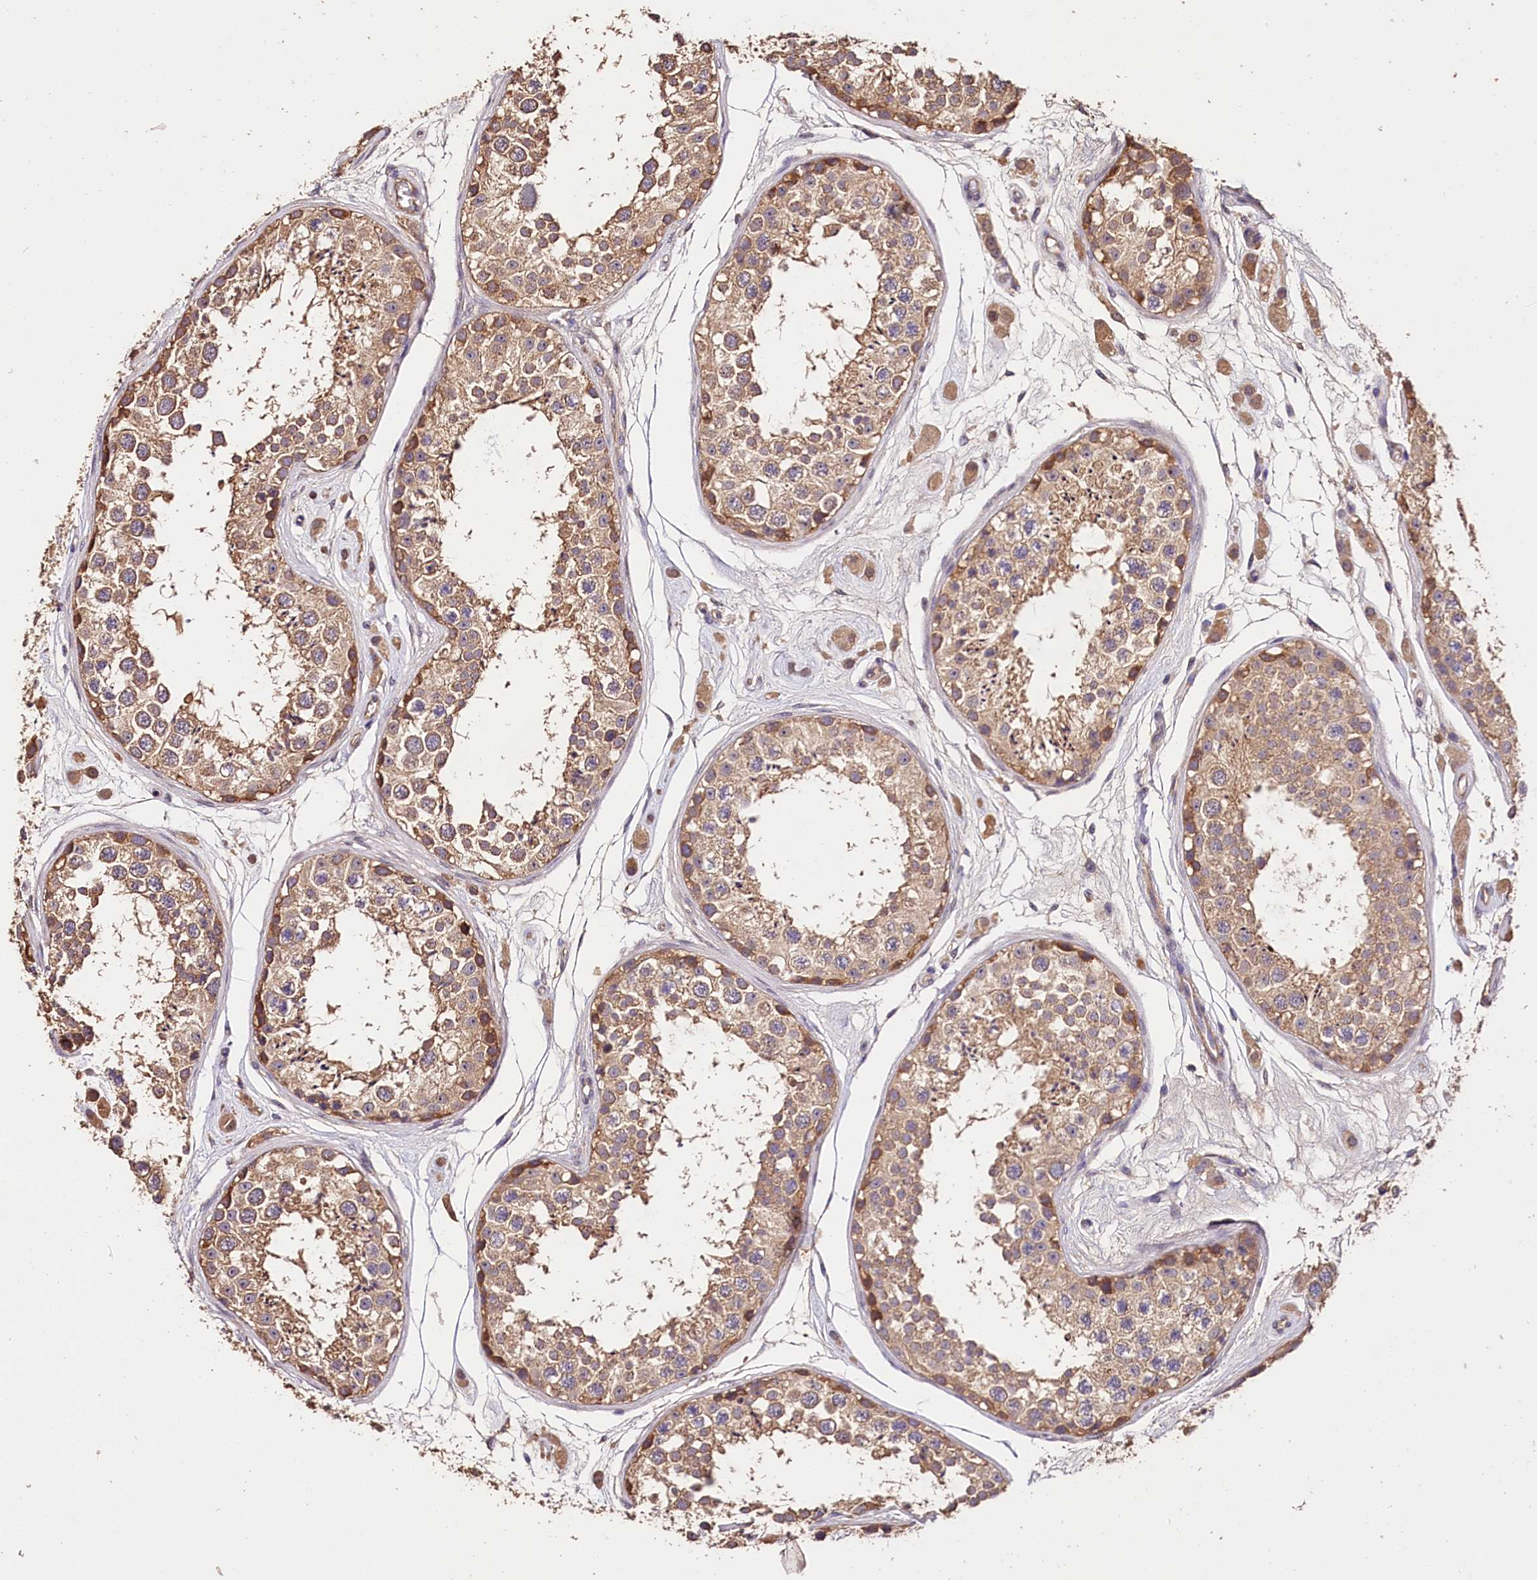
{"staining": {"intensity": "moderate", "quantity": ">75%", "location": "cytoplasmic/membranous"}, "tissue": "testis", "cell_type": "Cells in seminiferous ducts", "image_type": "normal", "snomed": [{"axis": "morphology", "description": "Normal tissue, NOS"}, {"axis": "topography", "description": "Testis"}], "caption": "A histopathology image of human testis stained for a protein exhibits moderate cytoplasmic/membranous brown staining in cells in seminiferous ducts. The staining was performed using DAB (3,3'-diaminobenzidine), with brown indicating positive protein expression. Nuclei are stained blue with hematoxylin.", "gene": "OAS3", "patient": {"sex": "male", "age": 25}}